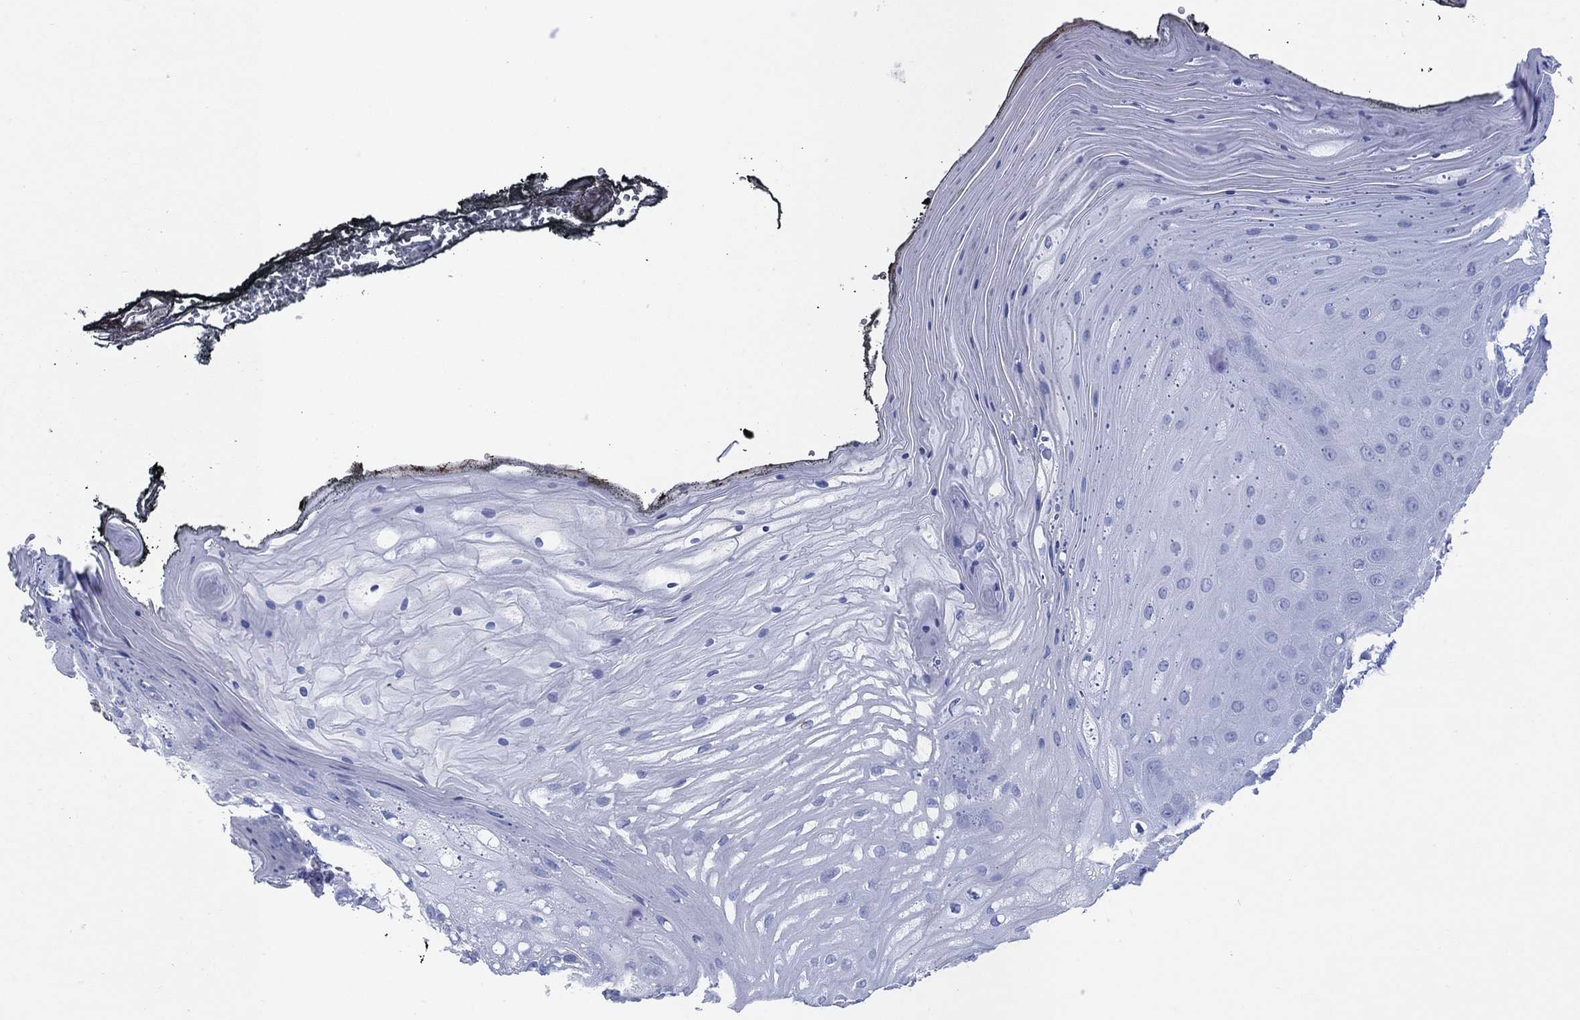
{"staining": {"intensity": "negative", "quantity": "none", "location": "none"}, "tissue": "oral mucosa", "cell_type": "Squamous epithelial cells", "image_type": "normal", "snomed": [{"axis": "morphology", "description": "Normal tissue, NOS"}, {"axis": "morphology", "description": "Squamous cell carcinoma, NOS"}, {"axis": "topography", "description": "Oral tissue"}, {"axis": "topography", "description": "Head-Neck"}], "caption": "This is an immunohistochemistry micrograph of normal oral mucosa. There is no positivity in squamous epithelial cells.", "gene": "SCCPDH", "patient": {"sex": "male", "age": 65}}